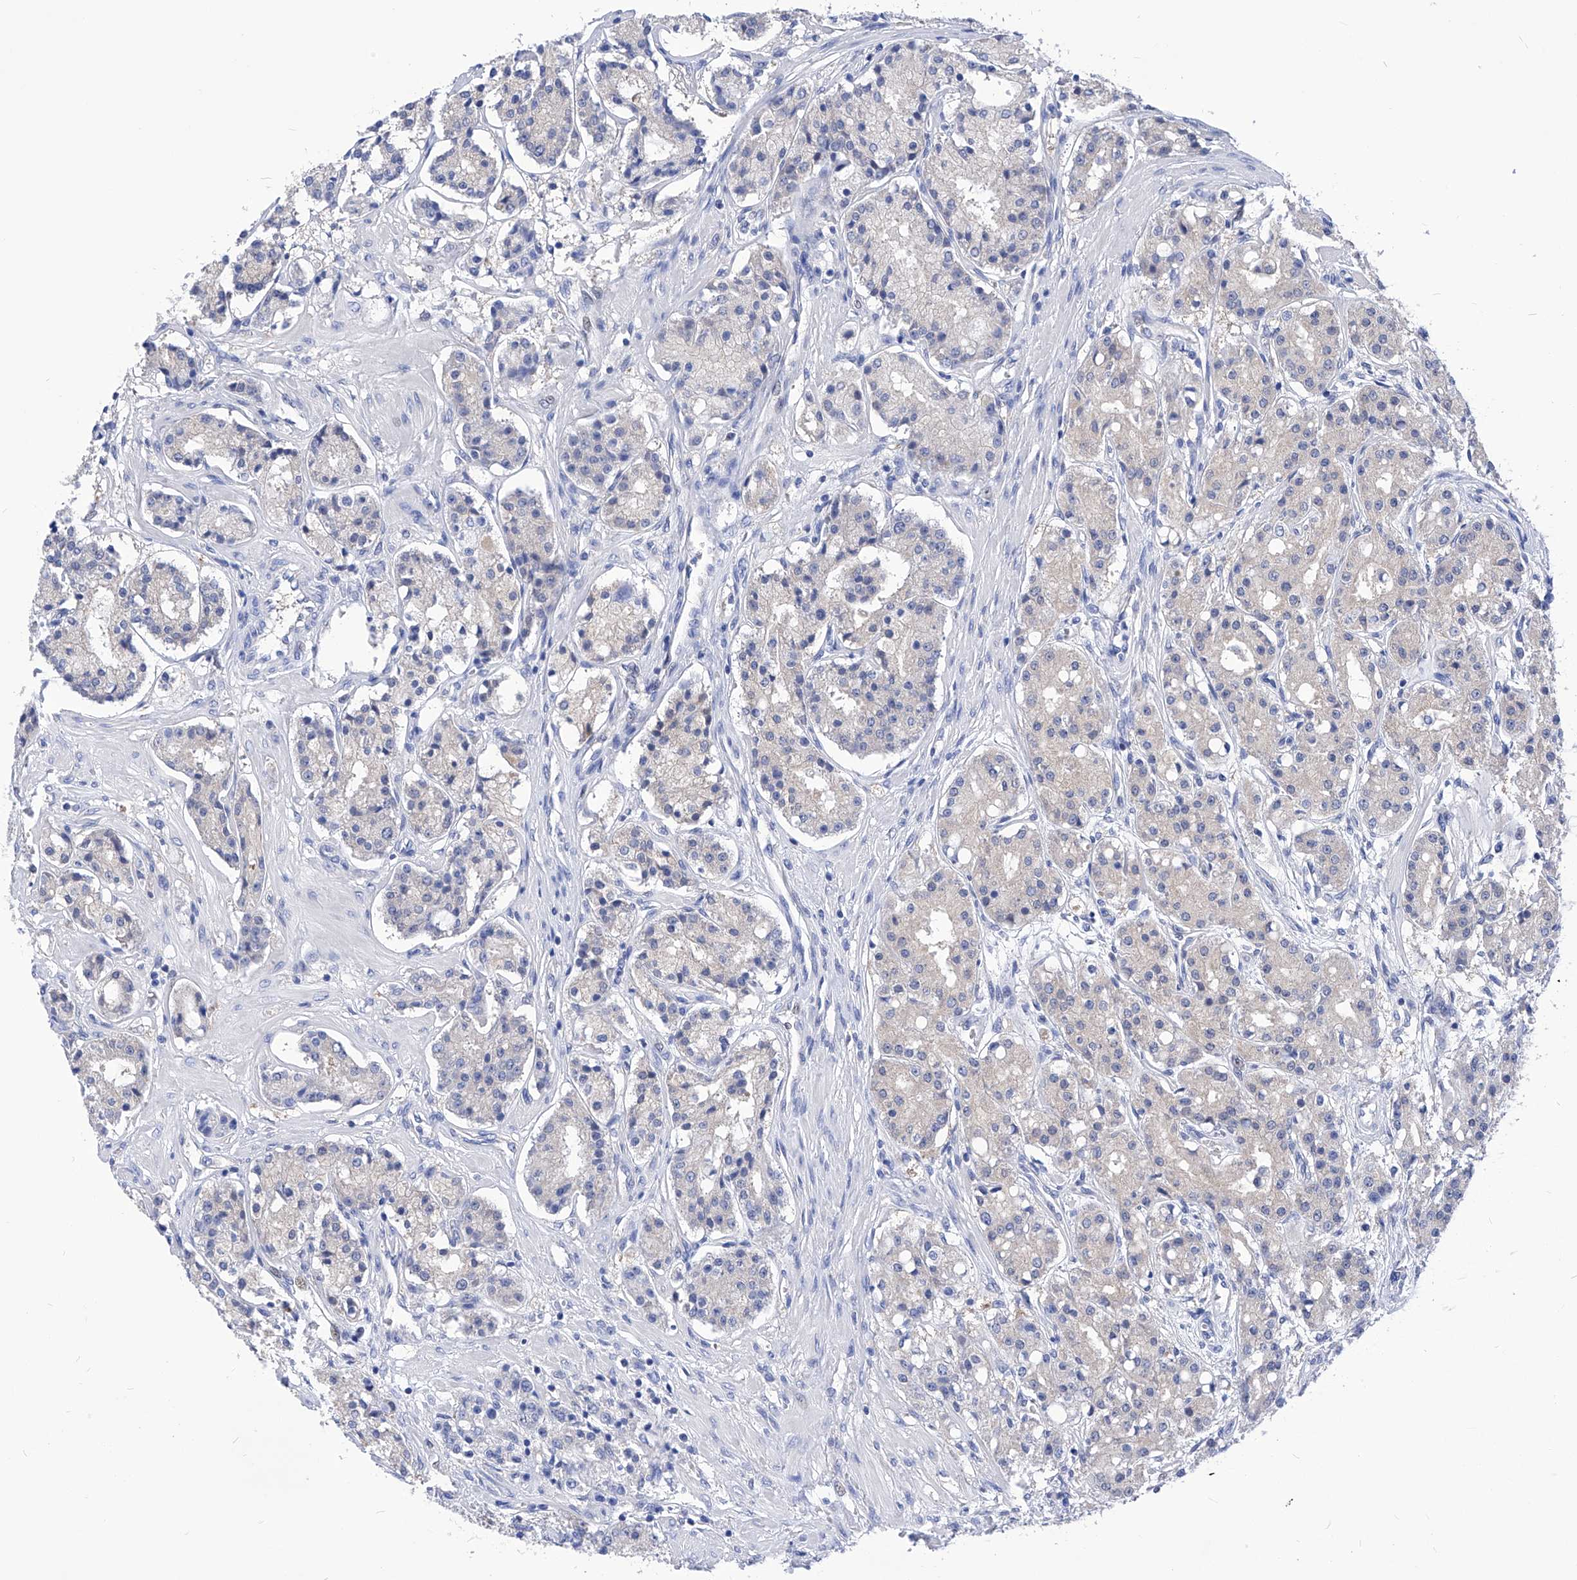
{"staining": {"intensity": "negative", "quantity": "none", "location": "none"}, "tissue": "prostate cancer", "cell_type": "Tumor cells", "image_type": "cancer", "snomed": [{"axis": "morphology", "description": "Adenocarcinoma, High grade"}, {"axis": "topography", "description": "Prostate"}], "caption": "IHC photomicrograph of neoplastic tissue: prostate cancer stained with DAB (3,3'-diaminobenzidine) demonstrates no significant protein positivity in tumor cells.", "gene": "XPNPEP1", "patient": {"sex": "male", "age": 60}}